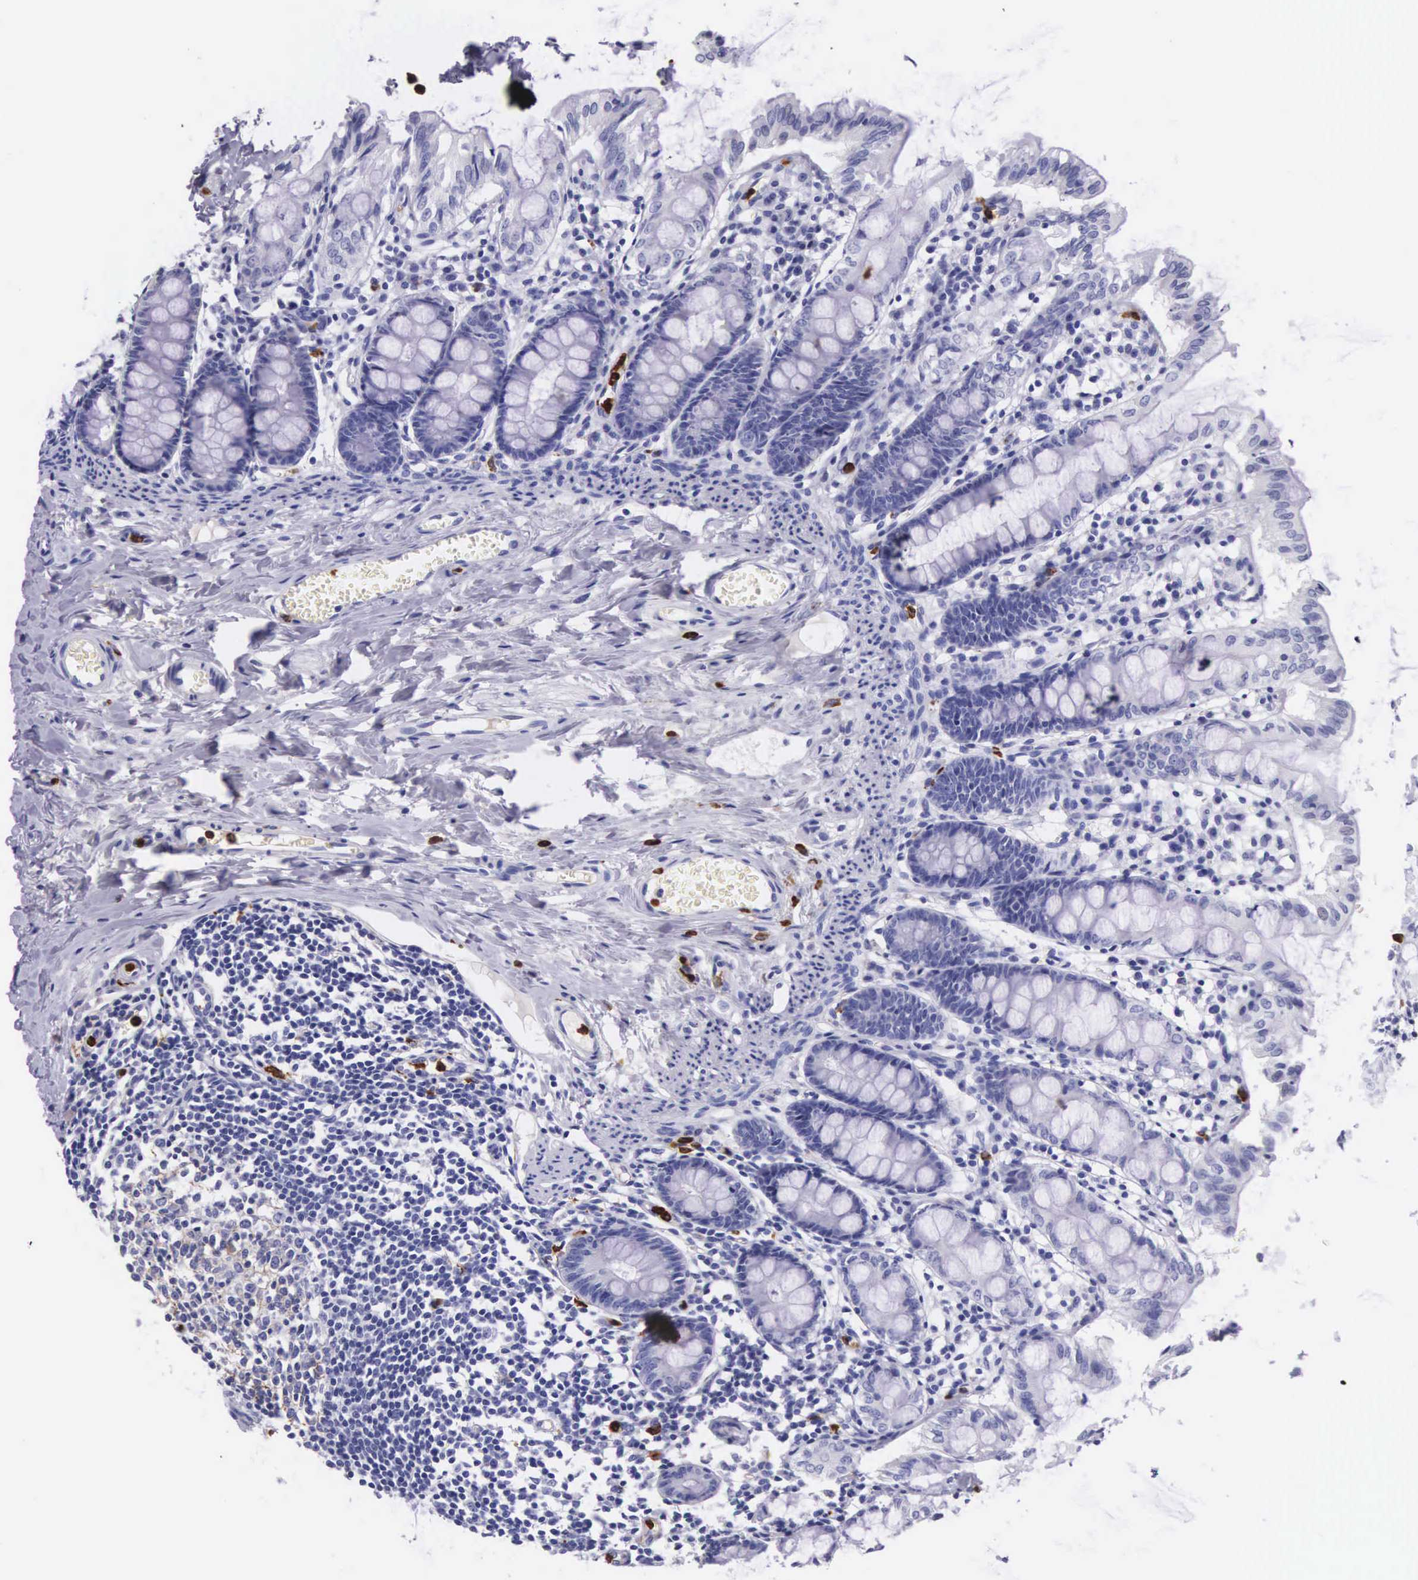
{"staining": {"intensity": "negative", "quantity": "none", "location": "none"}, "tissue": "colon", "cell_type": "Endothelial cells", "image_type": "normal", "snomed": [{"axis": "morphology", "description": "Normal tissue, NOS"}, {"axis": "topography", "description": "Colon"}], "caption": "Micrograph shows no significant protein staining in endothelial cells of normal colon. (DAB (3,3'-diaminobenzidine) immunohistochemistry (IHC) visualized using brightfield microscopy, high magnification).", "gene": "FCN1", "patient": {"sex": "male", "age": 1}}